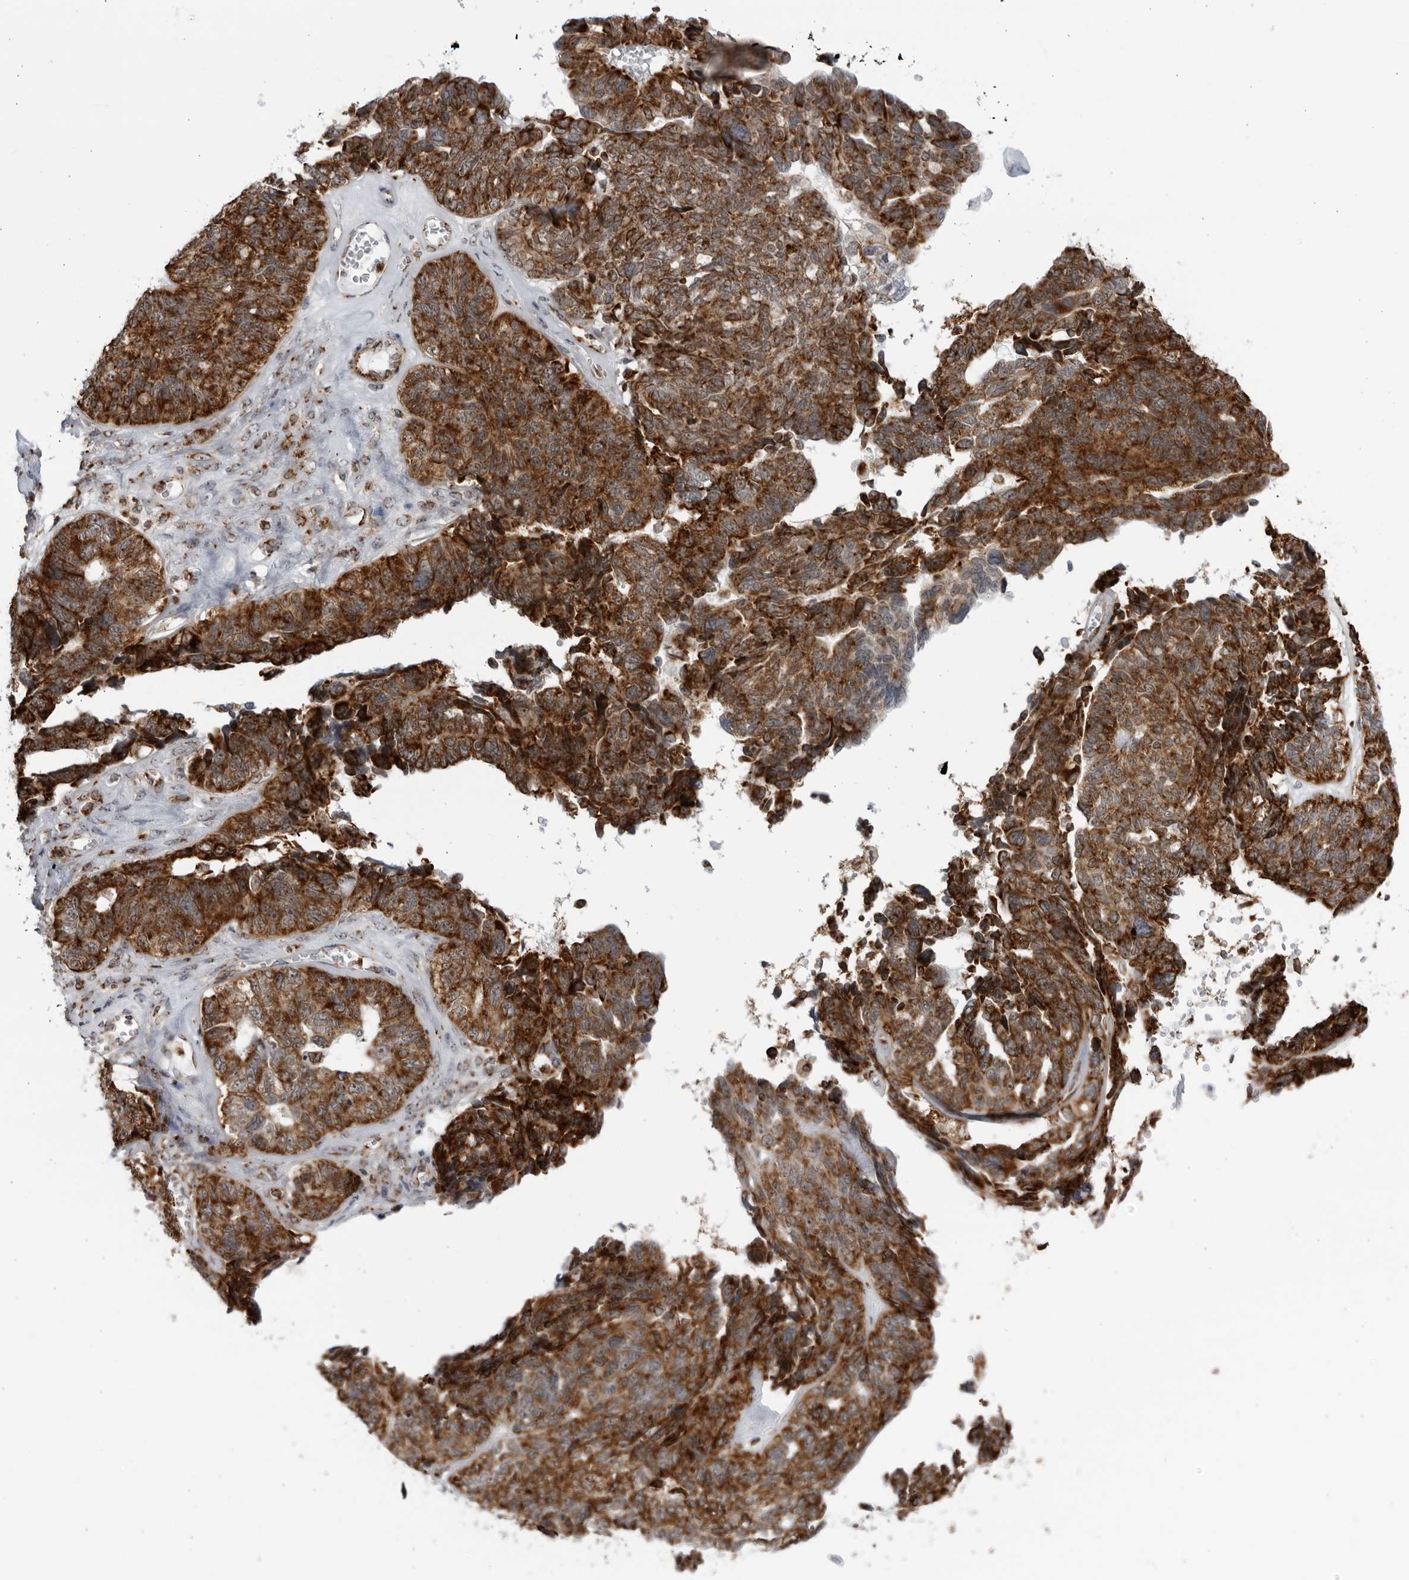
{"staining": {"intensity": "strong", "quantity": ">75%", "location": "cytoplasmic/membranous"}, "tissue": "ovarian cancer", "cell_type": "Tumor cells", "image_type": "cancer", "snomed": [{"axis": "morphology", "description": "Cystadenocarcinoma, serous, NOS"}, {"axis": "topography", "description": "Ovary"}], "caption": "Immunohistochemical staining of ovarian cancer (serous cystadenocarcinoma) shows strong cytoplasmic/membranous protein expression in approximately >75% of tumor cells.", "gene": "RBM34", "patient": {"sex": "female", "age": 79}}